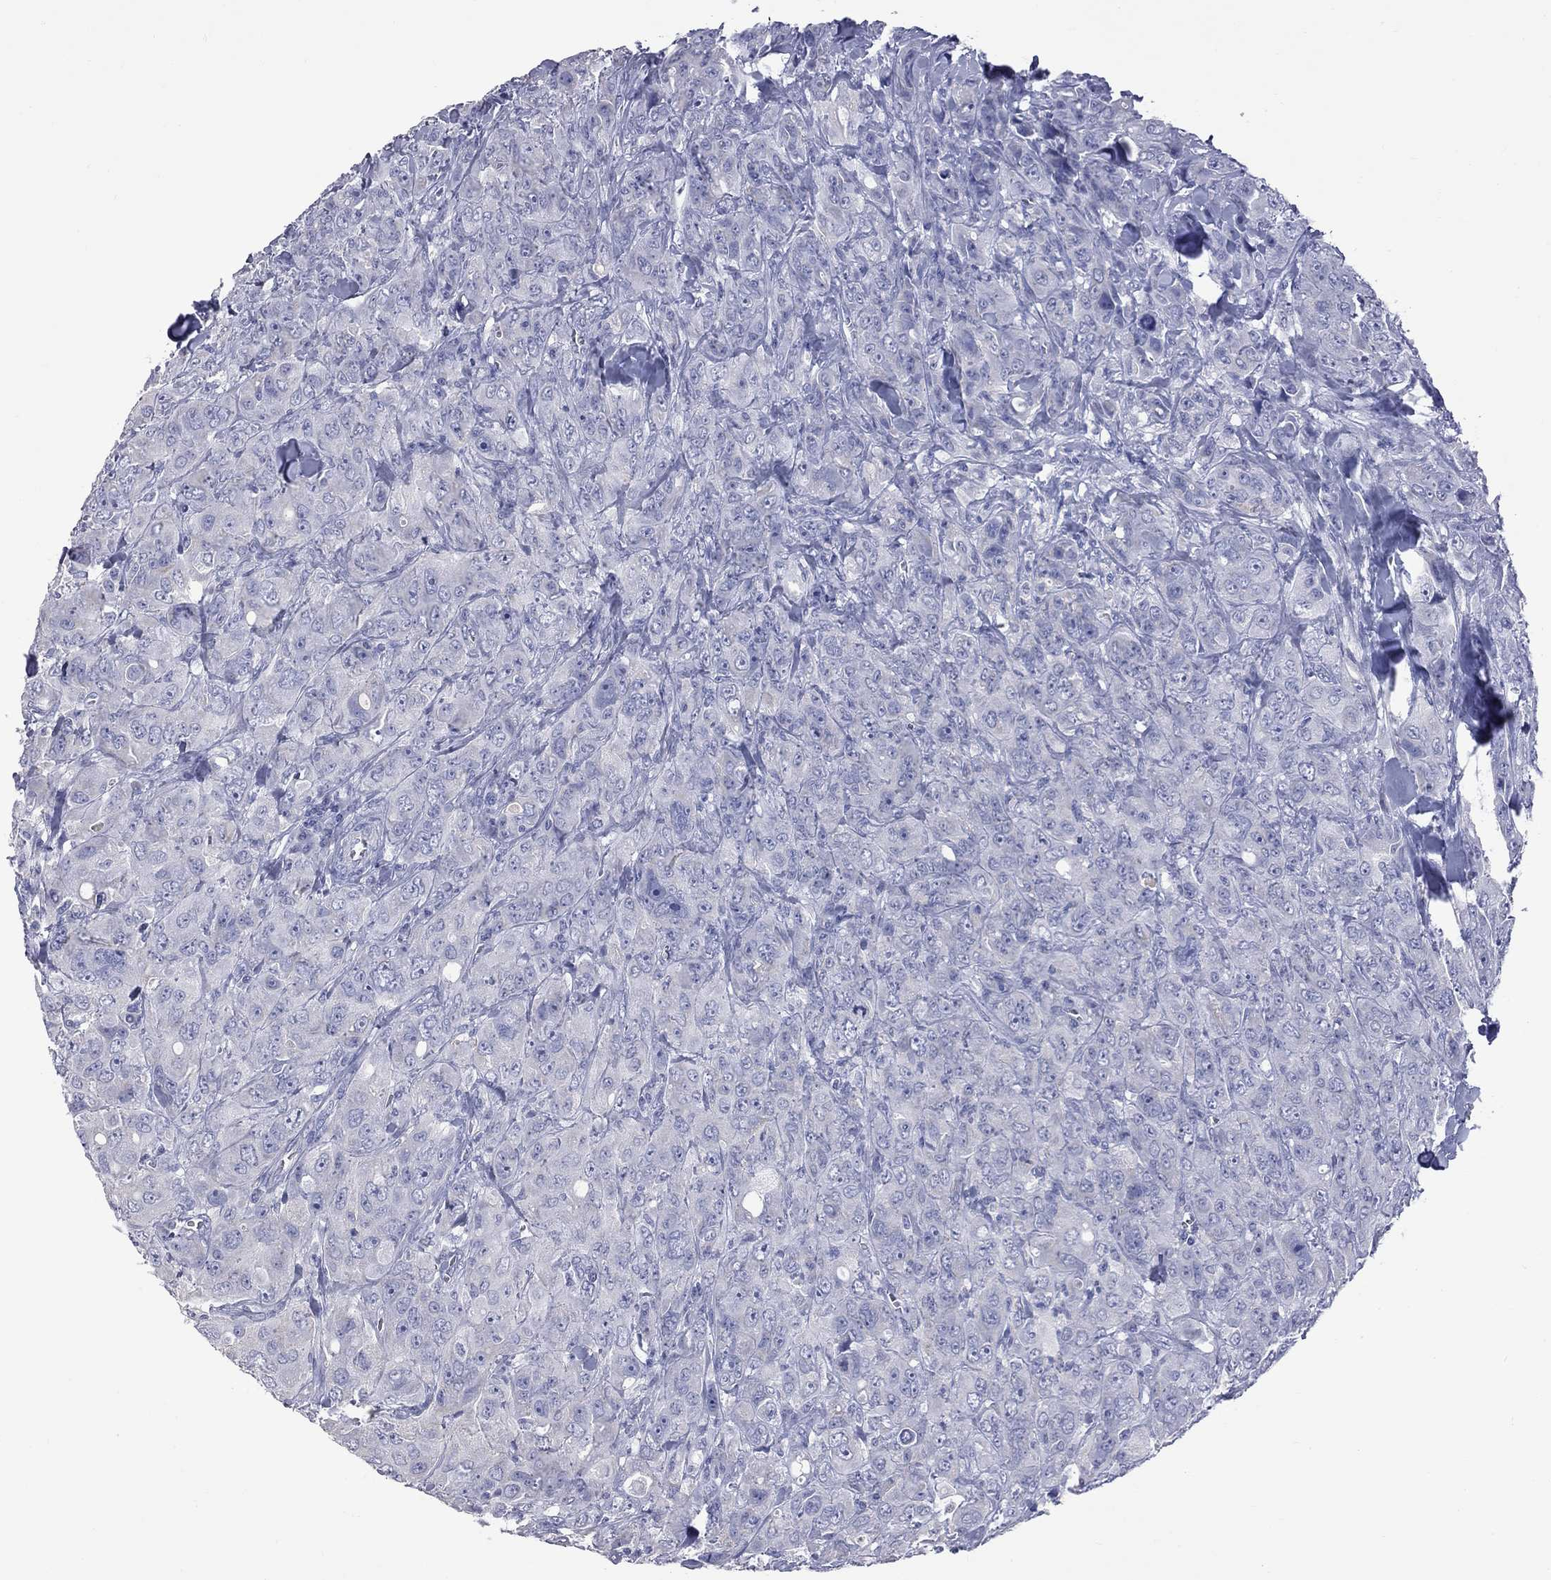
{"staining": {"intensity": "negative", "quantity": "none", "location": "none"}, "tissue": "breast cancer", "cell_type": "Tumor cells", "image_type": "cancer", "snomed": [{"axis": "morphology", "description": "Duct carcinoma"}, {"axis": "topography", "description": "Breast"}], "caption": "The IHC photomicrograph has no significant positivity in tumor cells of breast infiltrating ductal carcinoma tissue.", "gene": "KCND2", "patient": {"sex": "female", "age": 43}}